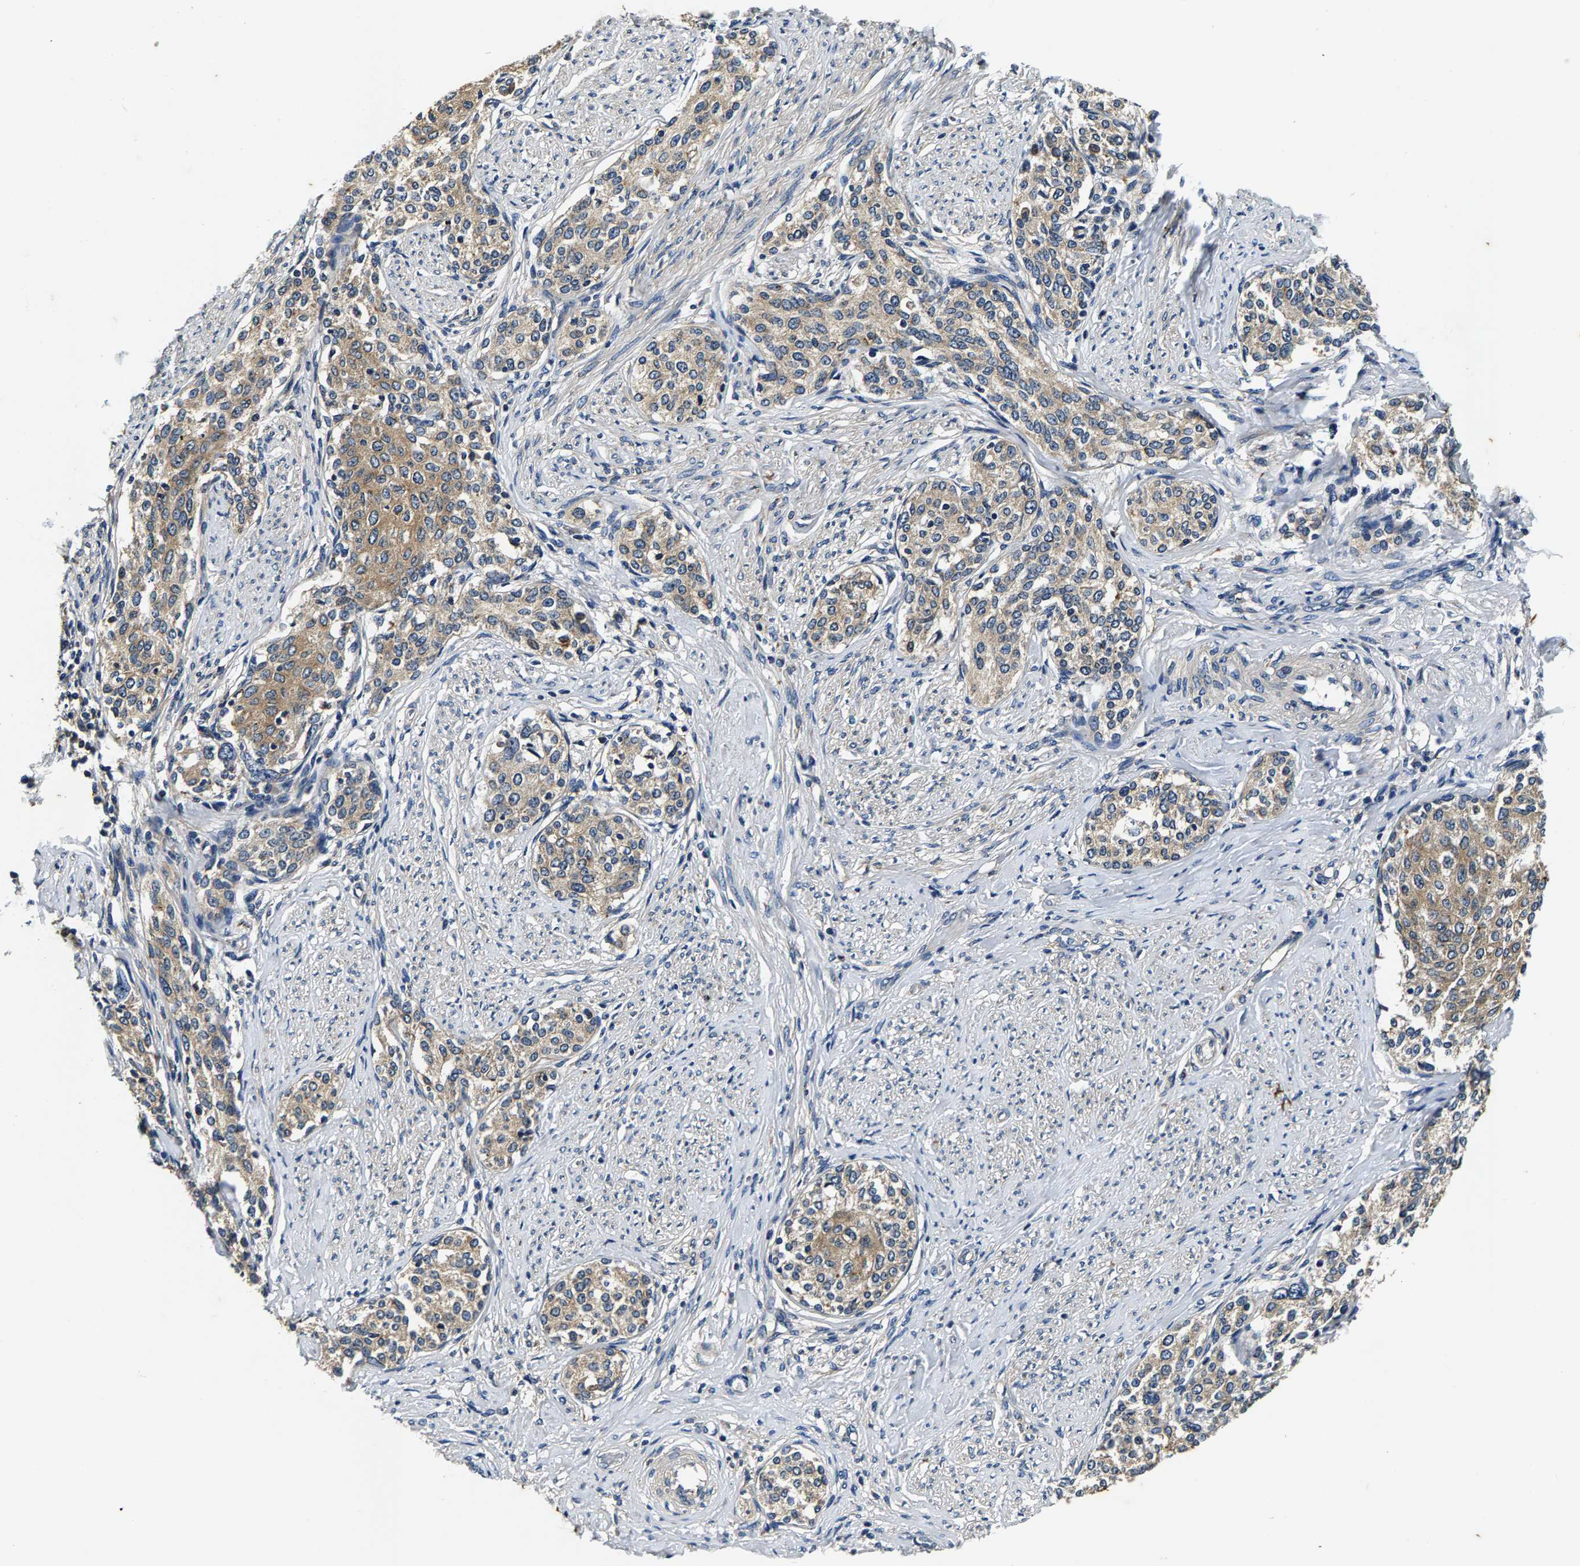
{"staining": {"intensity": "weak", "quantity": ">75%", "location": "cytoplasmic/membranous"}, "tissue": "cervical cancer", "cell_type": "Tumor cells", "image_type": "cancer", "snomed": [{"axis": "morphology", "description": "Squamous cell carcinoma, NOS"}, {"axis": "morphology", "description": "Adenocarcinoma, NOS"}, {"axis": "topography", "description": "Cervix"}], "caption": "Adenocarcinoma (cervical) stained with a protein marker demonstrates weak staining in tumor cells.", "gene": "PI4KB", "patient": {"sex": "female", "age": 52}}